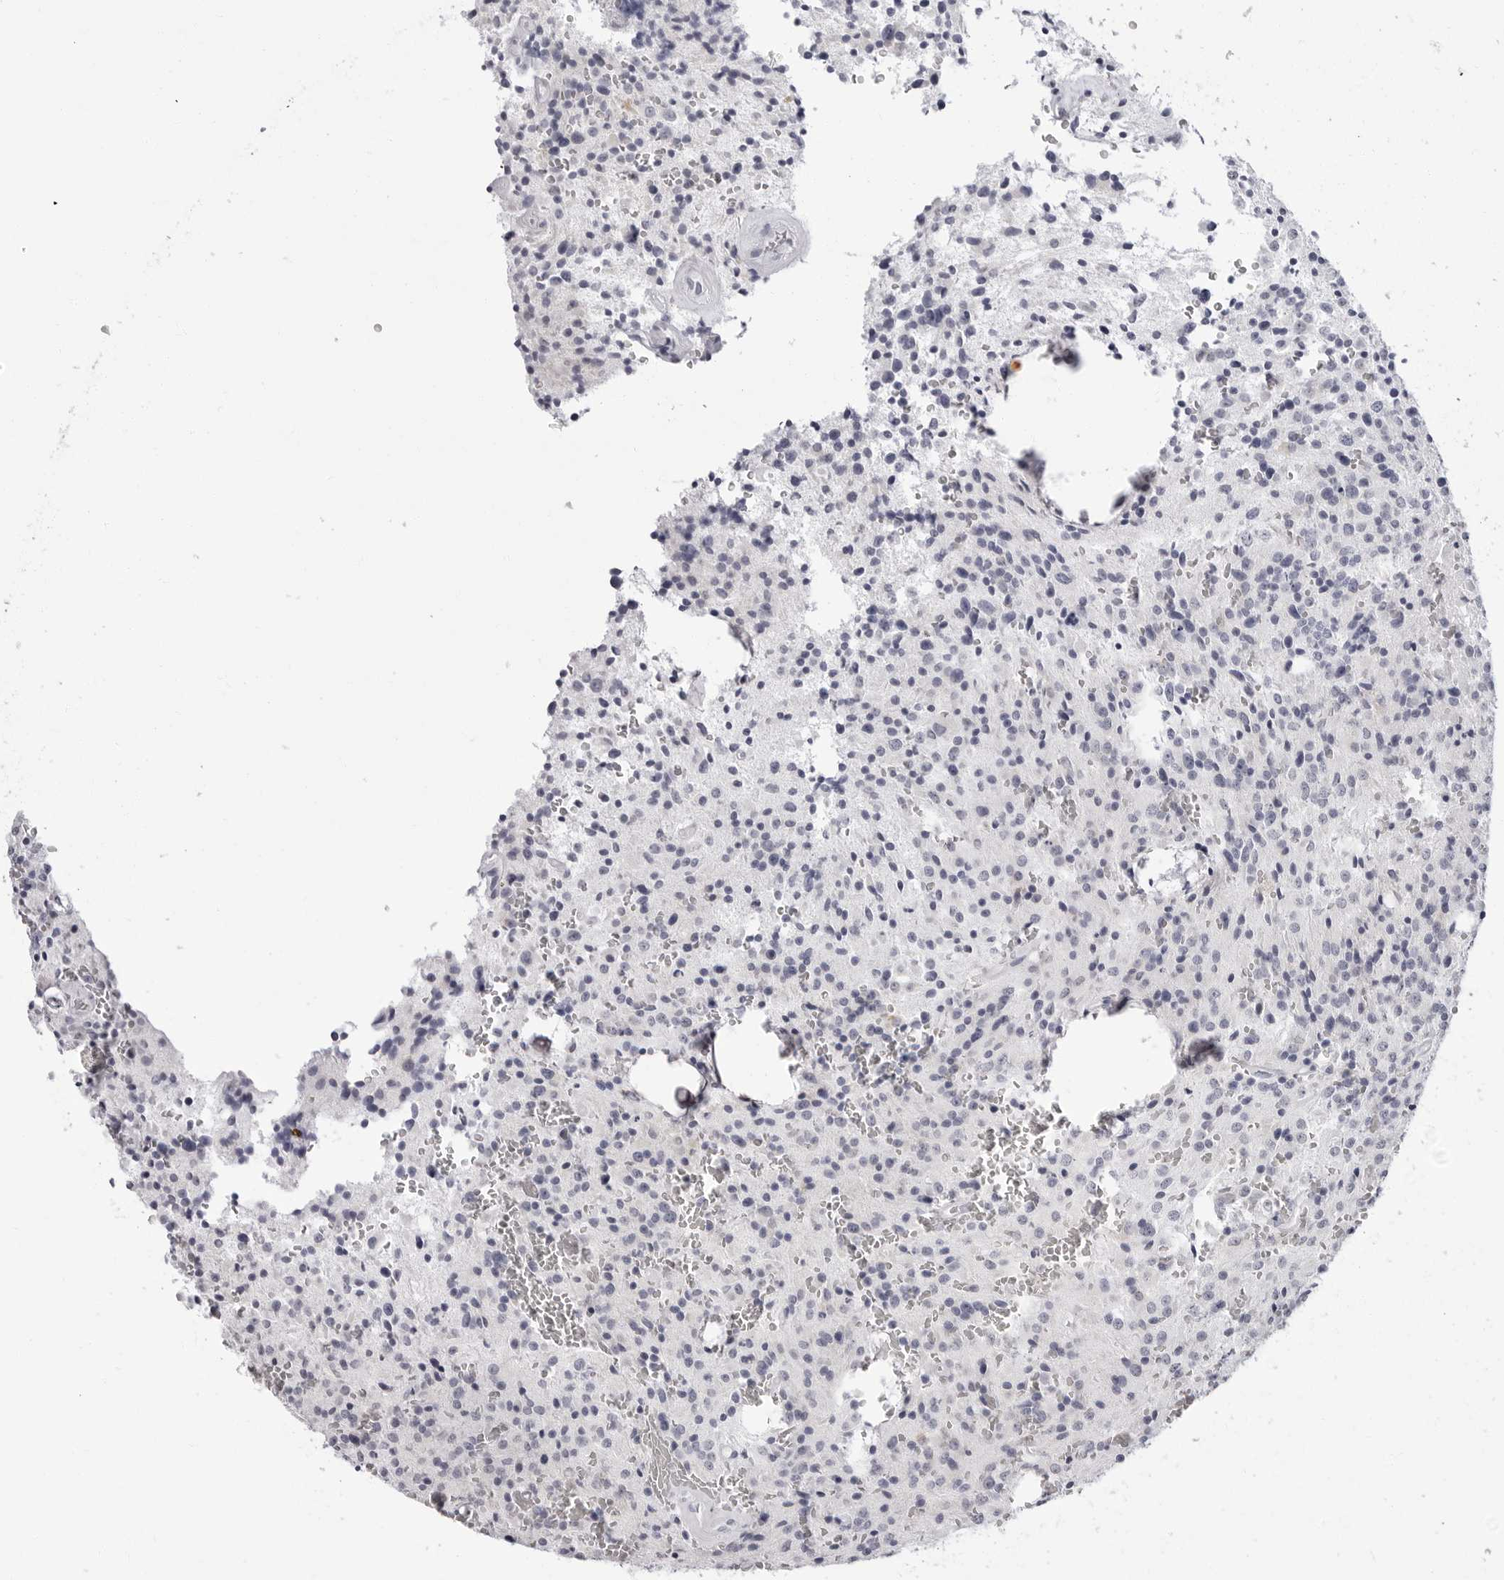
{"staining": {"intensity": "negative", "quantity": "none", "location": "none"}, "tissue": "glioma", "cell_type": "Tumor cells", "image_type": "cancer", "snomed": [{"axis": "morphology", "description": "Glioma, malignant, Low grade"}, {"axis": "topography", "description": "Brain"}], "caption": "High magnification brightfield microscopy of malignant glioma (low-grade) stained with DAB (brown) and counterstained with hematoxylin (blue): tumor cells show no significant staining.", "gene": "ERICH3", "patient": {"sex": "male", "age": 58}}